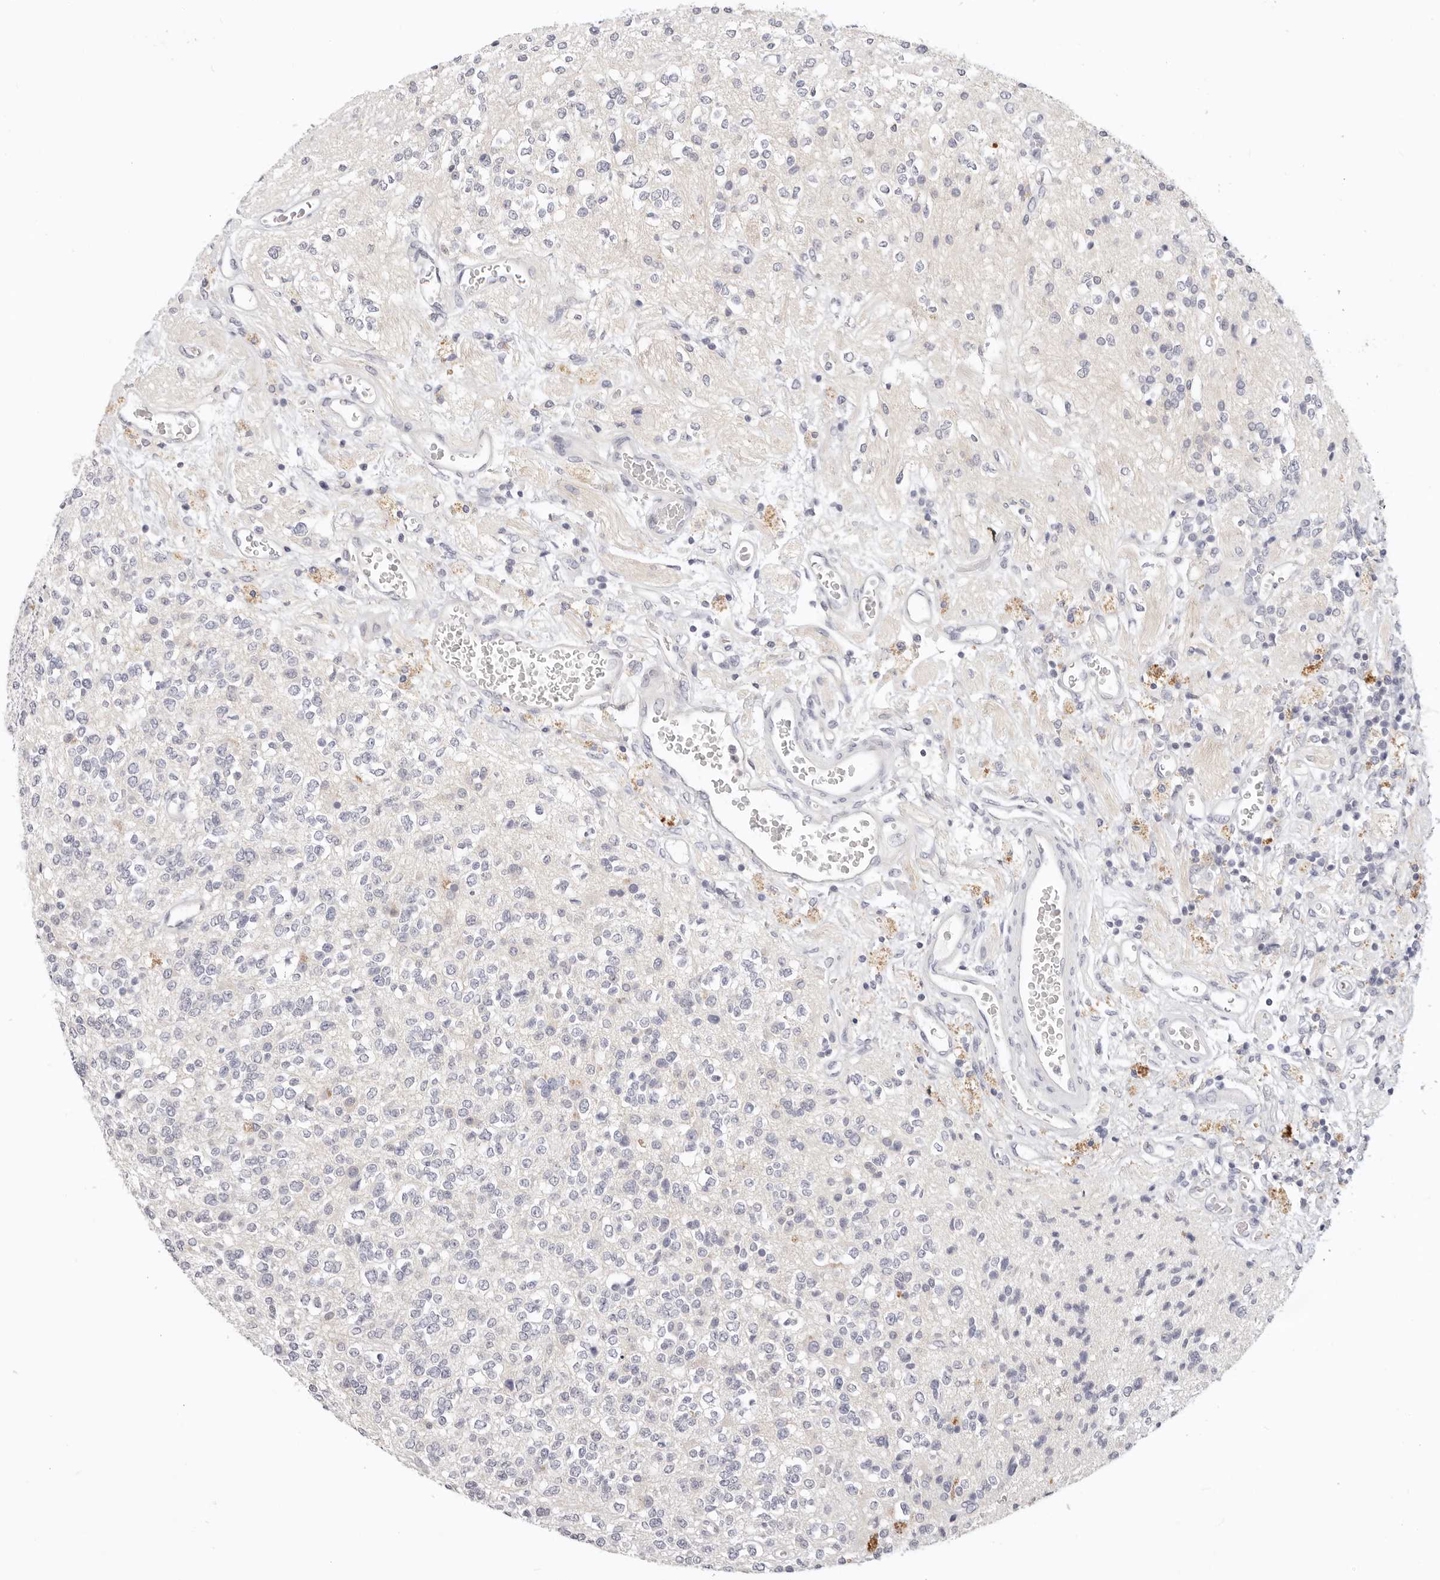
{"staining": {"intensity": "negative", "quantity": "none", "location": "none"}, "tissue": "glioma", "cell_type": "Tumor cells", "image_type": "cancer", "snomed": [{"axis": "morphology", "description": "Glioma, malignant, High grade"}, {"axis": "topography", "description": "Brain"}], "caption": "A high-resolution image shows IHC staining of malignant high-grade glioma, which demonstrates no significant positivity in tumor cells.", "gene": "GGPS1", "patient": {"sex": "male", "age": 34}}